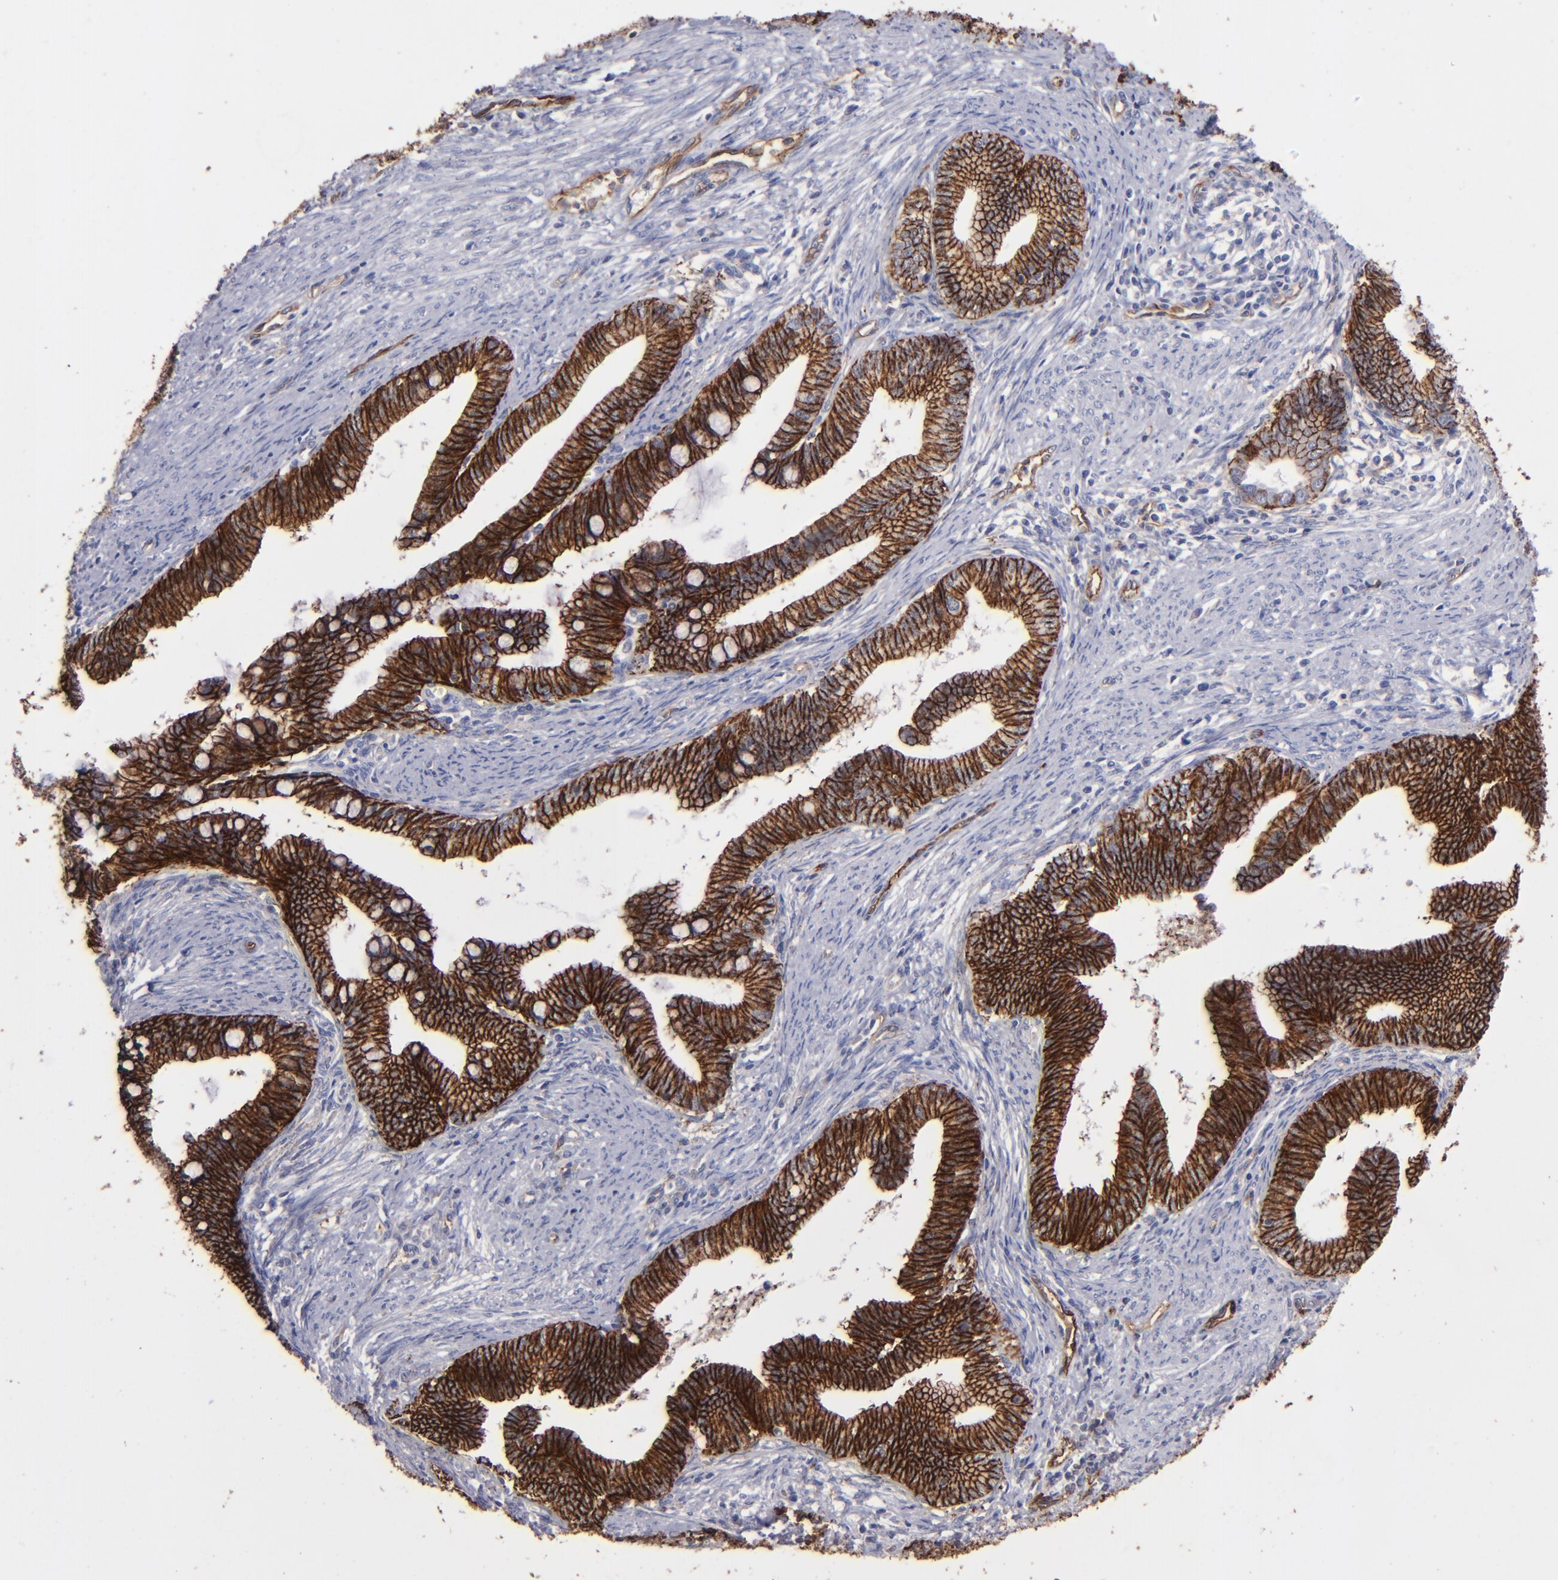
{"staining": {"intensity": "strong", "quantity": ">75%", "location": "cytoplasmic/membranous"}, "tissue": "cervical cancer", "cell_type": "Tumor cells", "image_type": "cancer", "snomed": [{"axis": "morphology", "description": "Adenocarcinoma, NOS"}, {"axis": "topography", "description": "Cervix"}], "caption": "Tumor cells display high levels of strong cytoplasmic/membranous positivity in approximately >75% of cells in human cervical cancer (adenocarcinoma).", "gene": "CLDN5", "patient": {"sex": "female", "age": 36}}